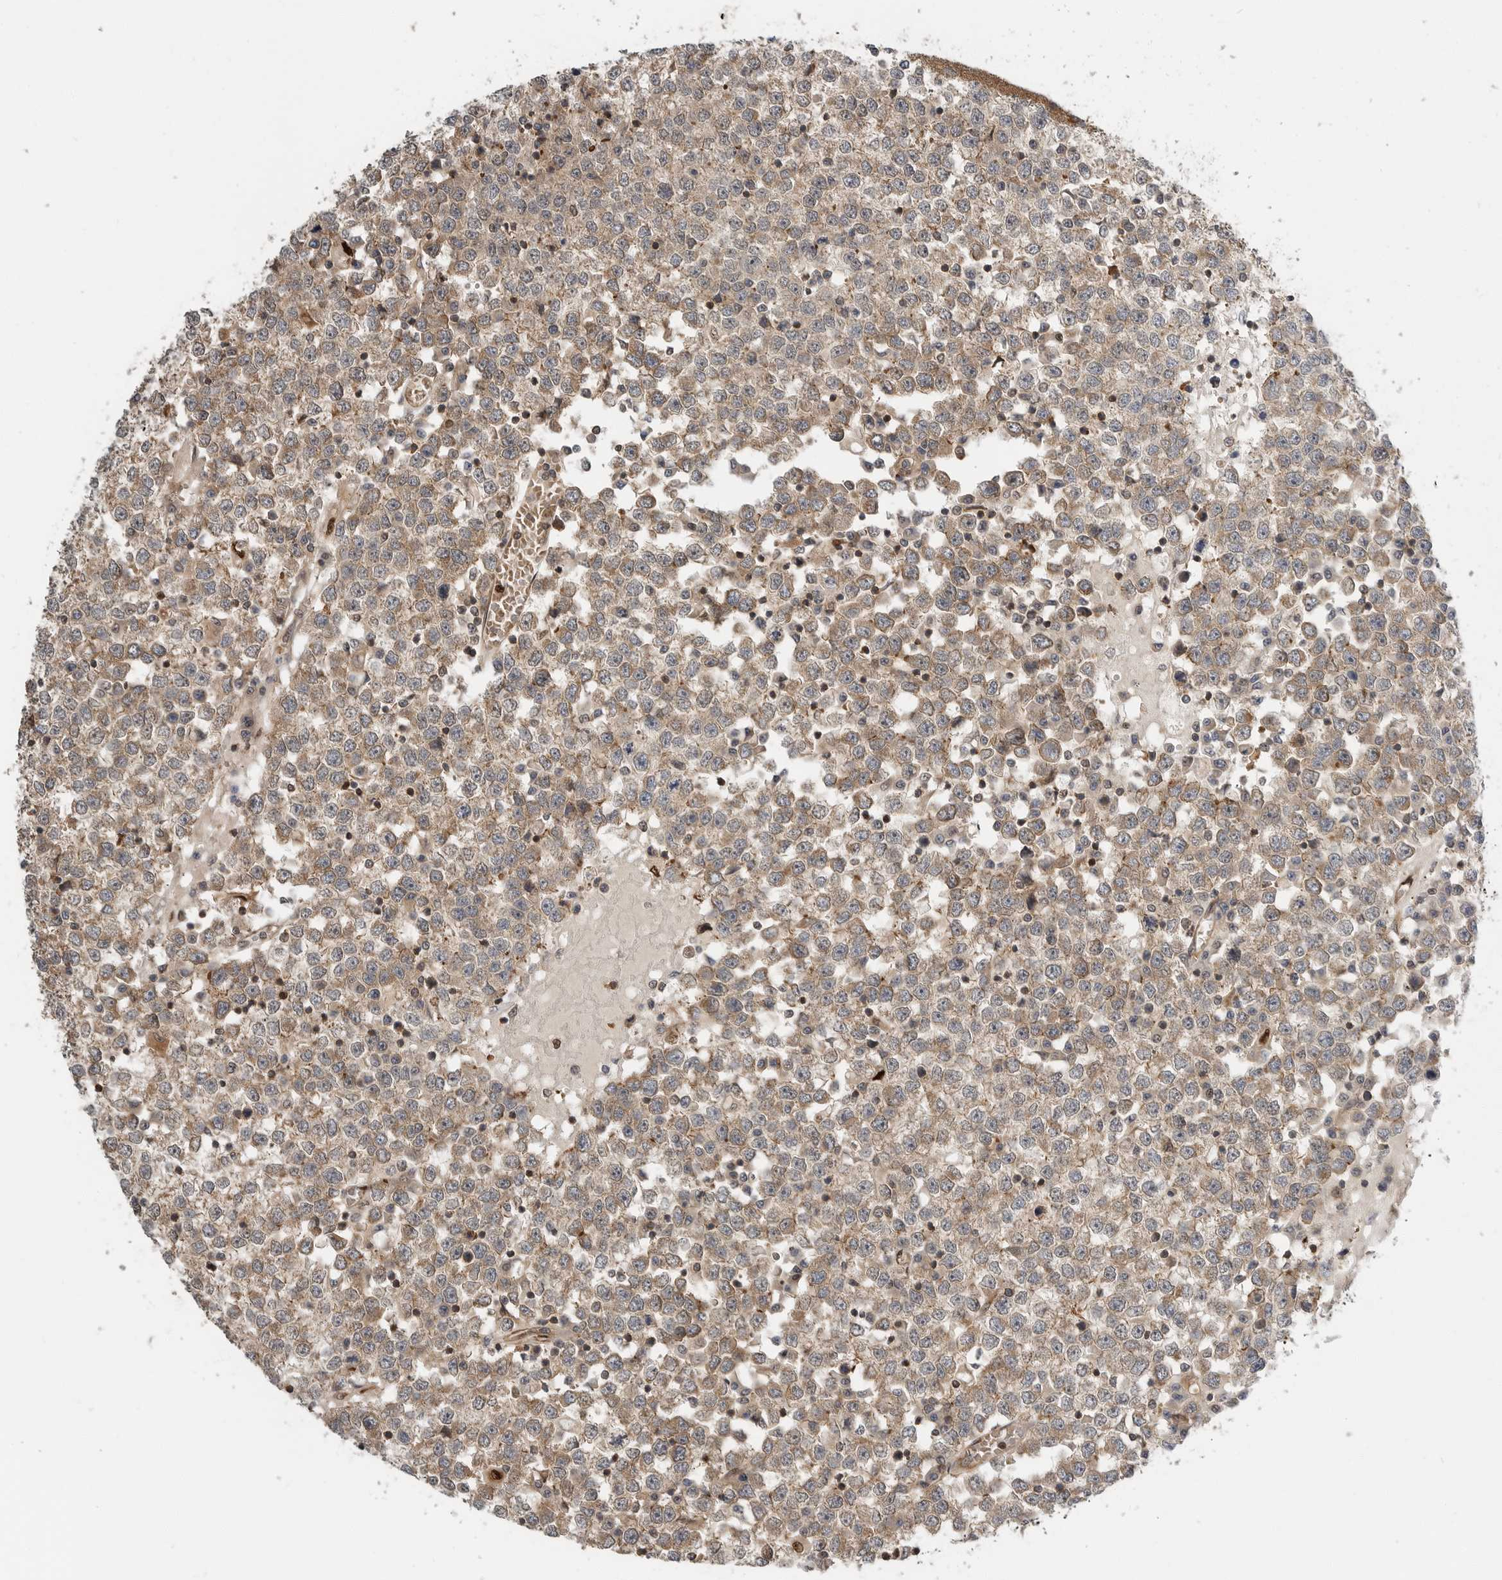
{"staining": {"intensity": "weak", "quantity": ">75%", "location": "cytoplasmic/membranous"}, "tissue": "testis cancer", "cell_type": "Tumor cells", "image_type": "cancer", "snomed": [{"axis": "morphology", "description": "Seminoma, NOS"}, {"axis": "topography", "description": "Testis"}], "caption": "Weak cytoplasmic/membranous protein positivity is identified in approximately >75% of tumor cells in testis cancer (seminoma).", "gene": "STRAP", "patient": {"sex": "male", "age": 65}}